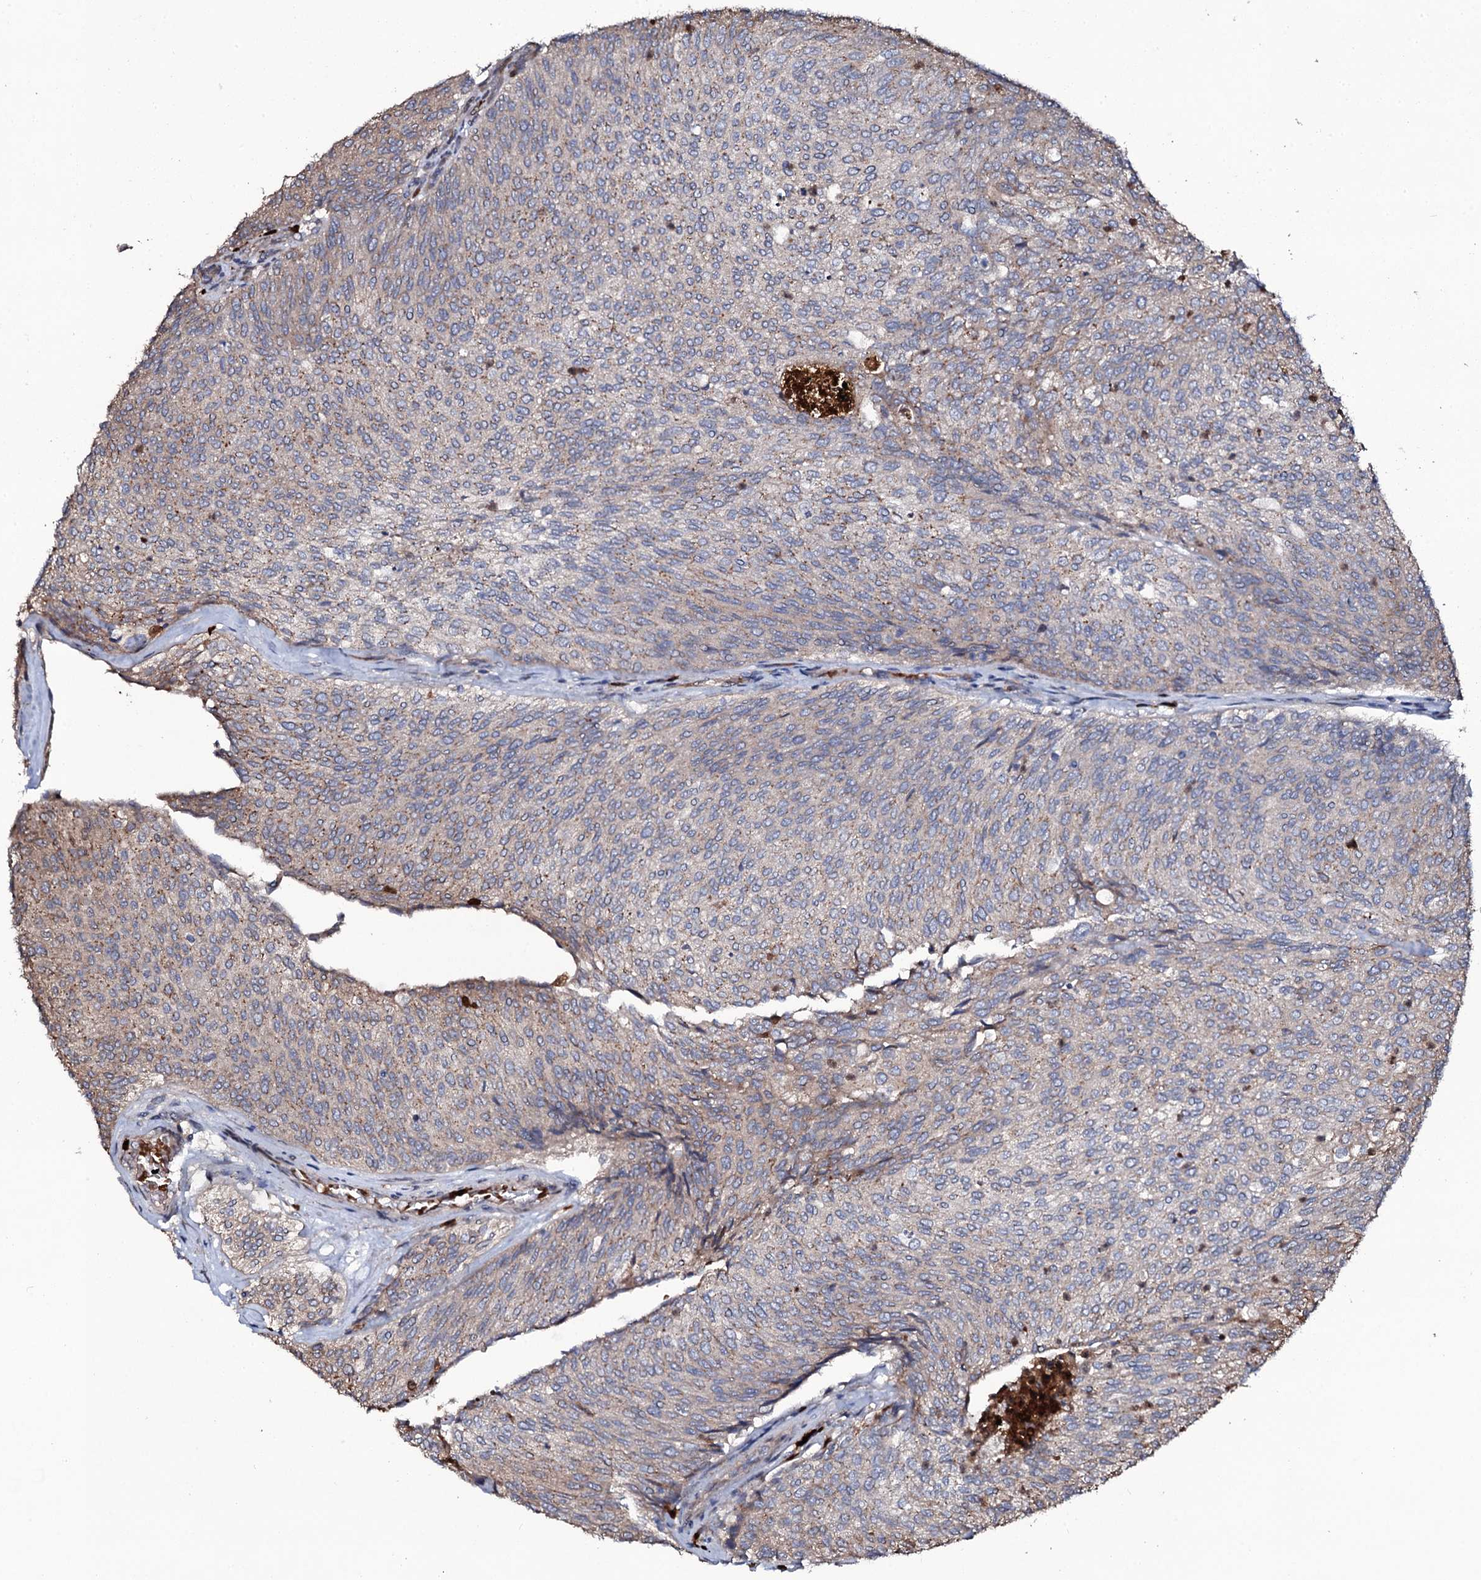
{"staining": {"intensity": "moderate", "quantity": "<25%", "location": "cytoplasmic/membranous"}, "tissue": "urothelial cancer", "cell_type": "Tumor cells", "image_type": "cancer", "snomed": [{"axis": "morphology", "description": "Urothelial carcinoma, Low grade"}, {"axis": "topography", "description": "Urinary bladder"}], "caption": "Human low-grade urothelial carcinoma stained for a protein (brown) shows moderate cytoplasmic/membranous positive positivity in about <25% of tumor cells.", "gene": "COG6", "patient": {"sex": "female", "age": 79}}